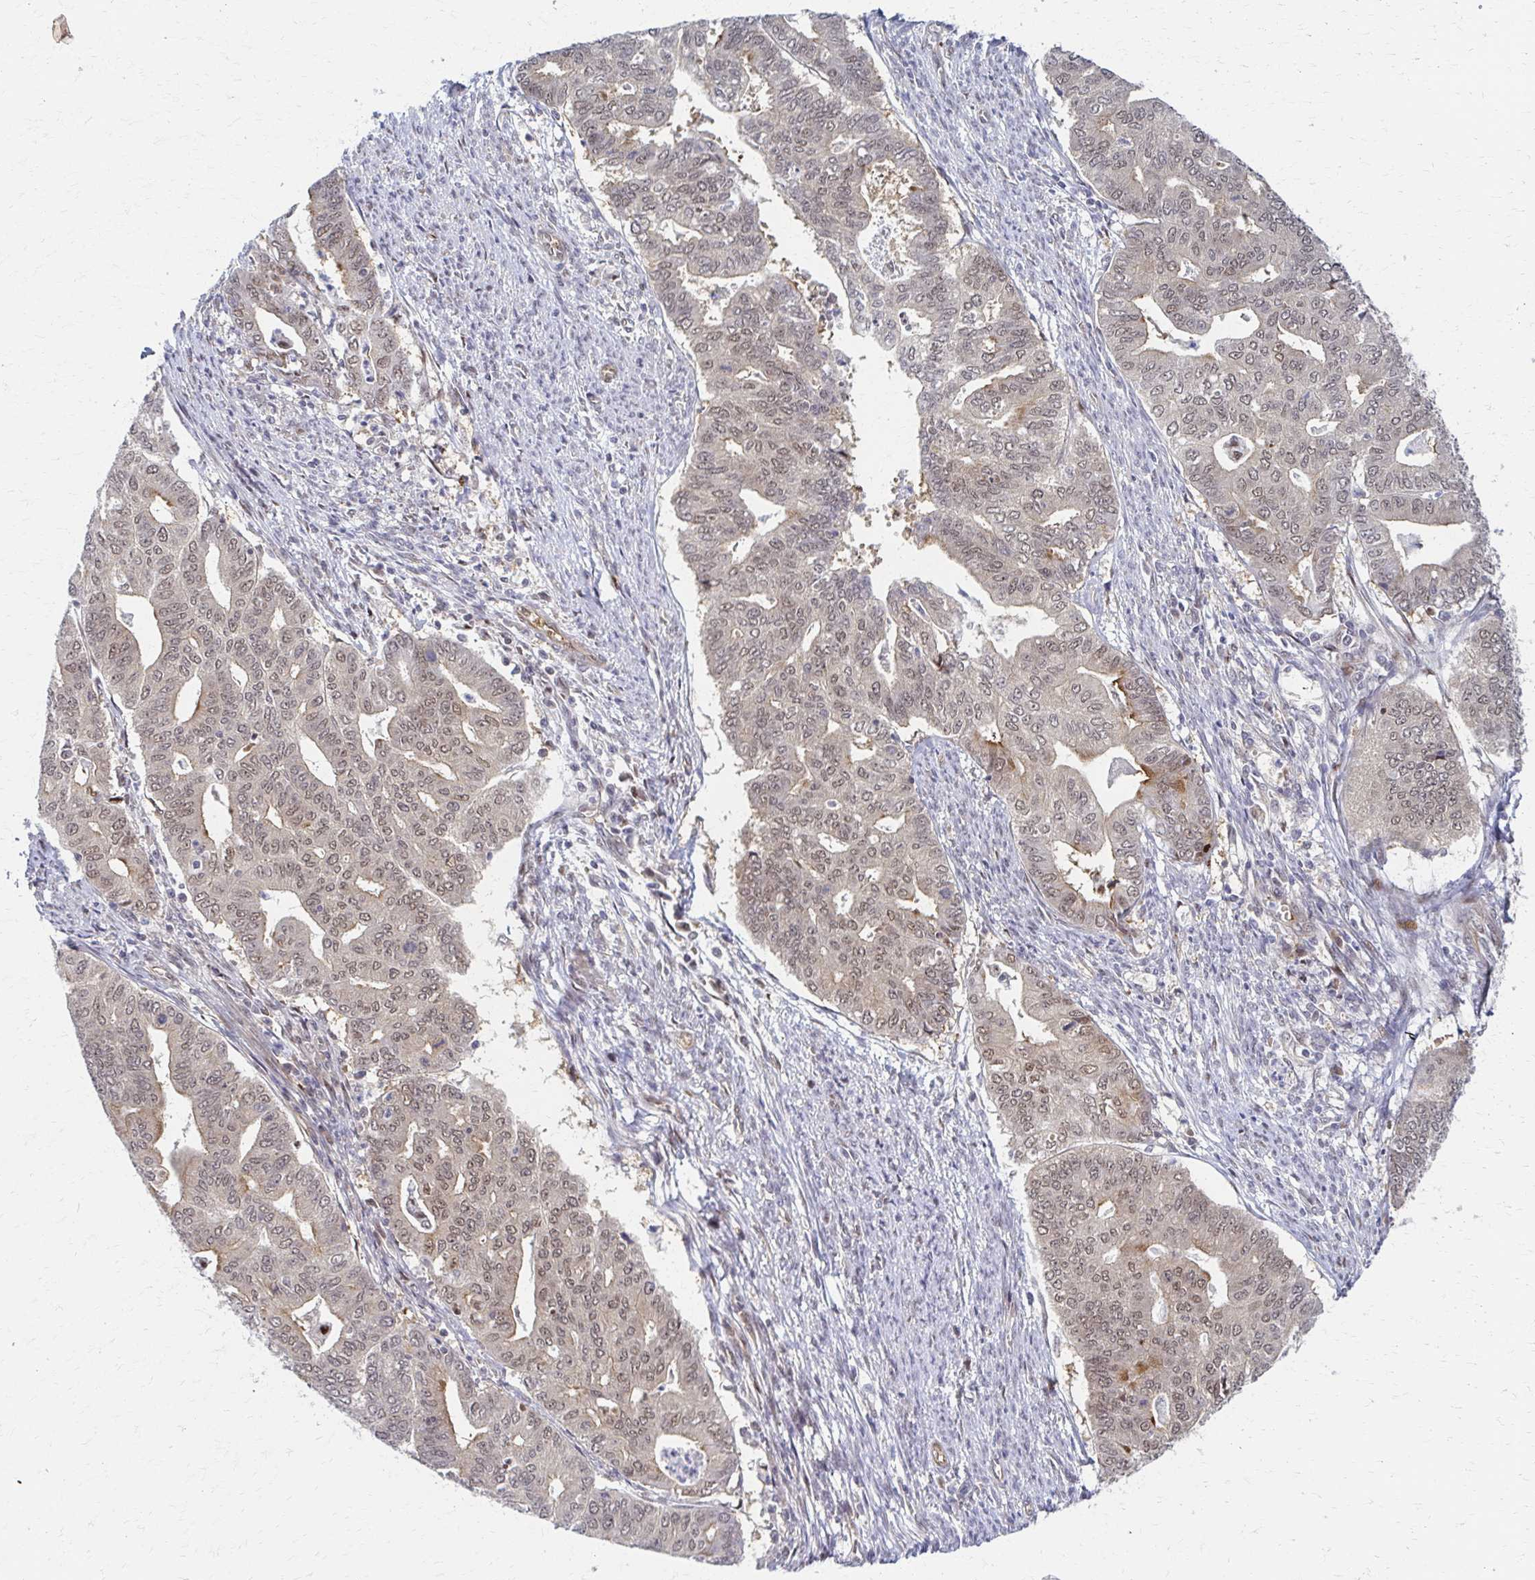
{"staining": {"intensity": "moderate", "quantity": ">75%", "location": "nuclear"}, "tissue": "endometrial cancer", "cell_type": "Tumor cells", "image_type": "cancer", "snomed": [{"axis": "morphology", "description": "Adenocarcinoma, NOS"}, {"axis": "topography", "description": "Endometrium"}], "caption": "Tumor cells show medium levels of moderate nuclear expression in approximately >75% of cells in human endometrial cancer. The staining is performed using DAB (3,3'-diaminobenzidine) brown chromogen to label protein expression. The nuclei are counter-stained blue using hematoxylin.", "gene": "PSMD7", "patient": {"sex": "female", "age": 79}}